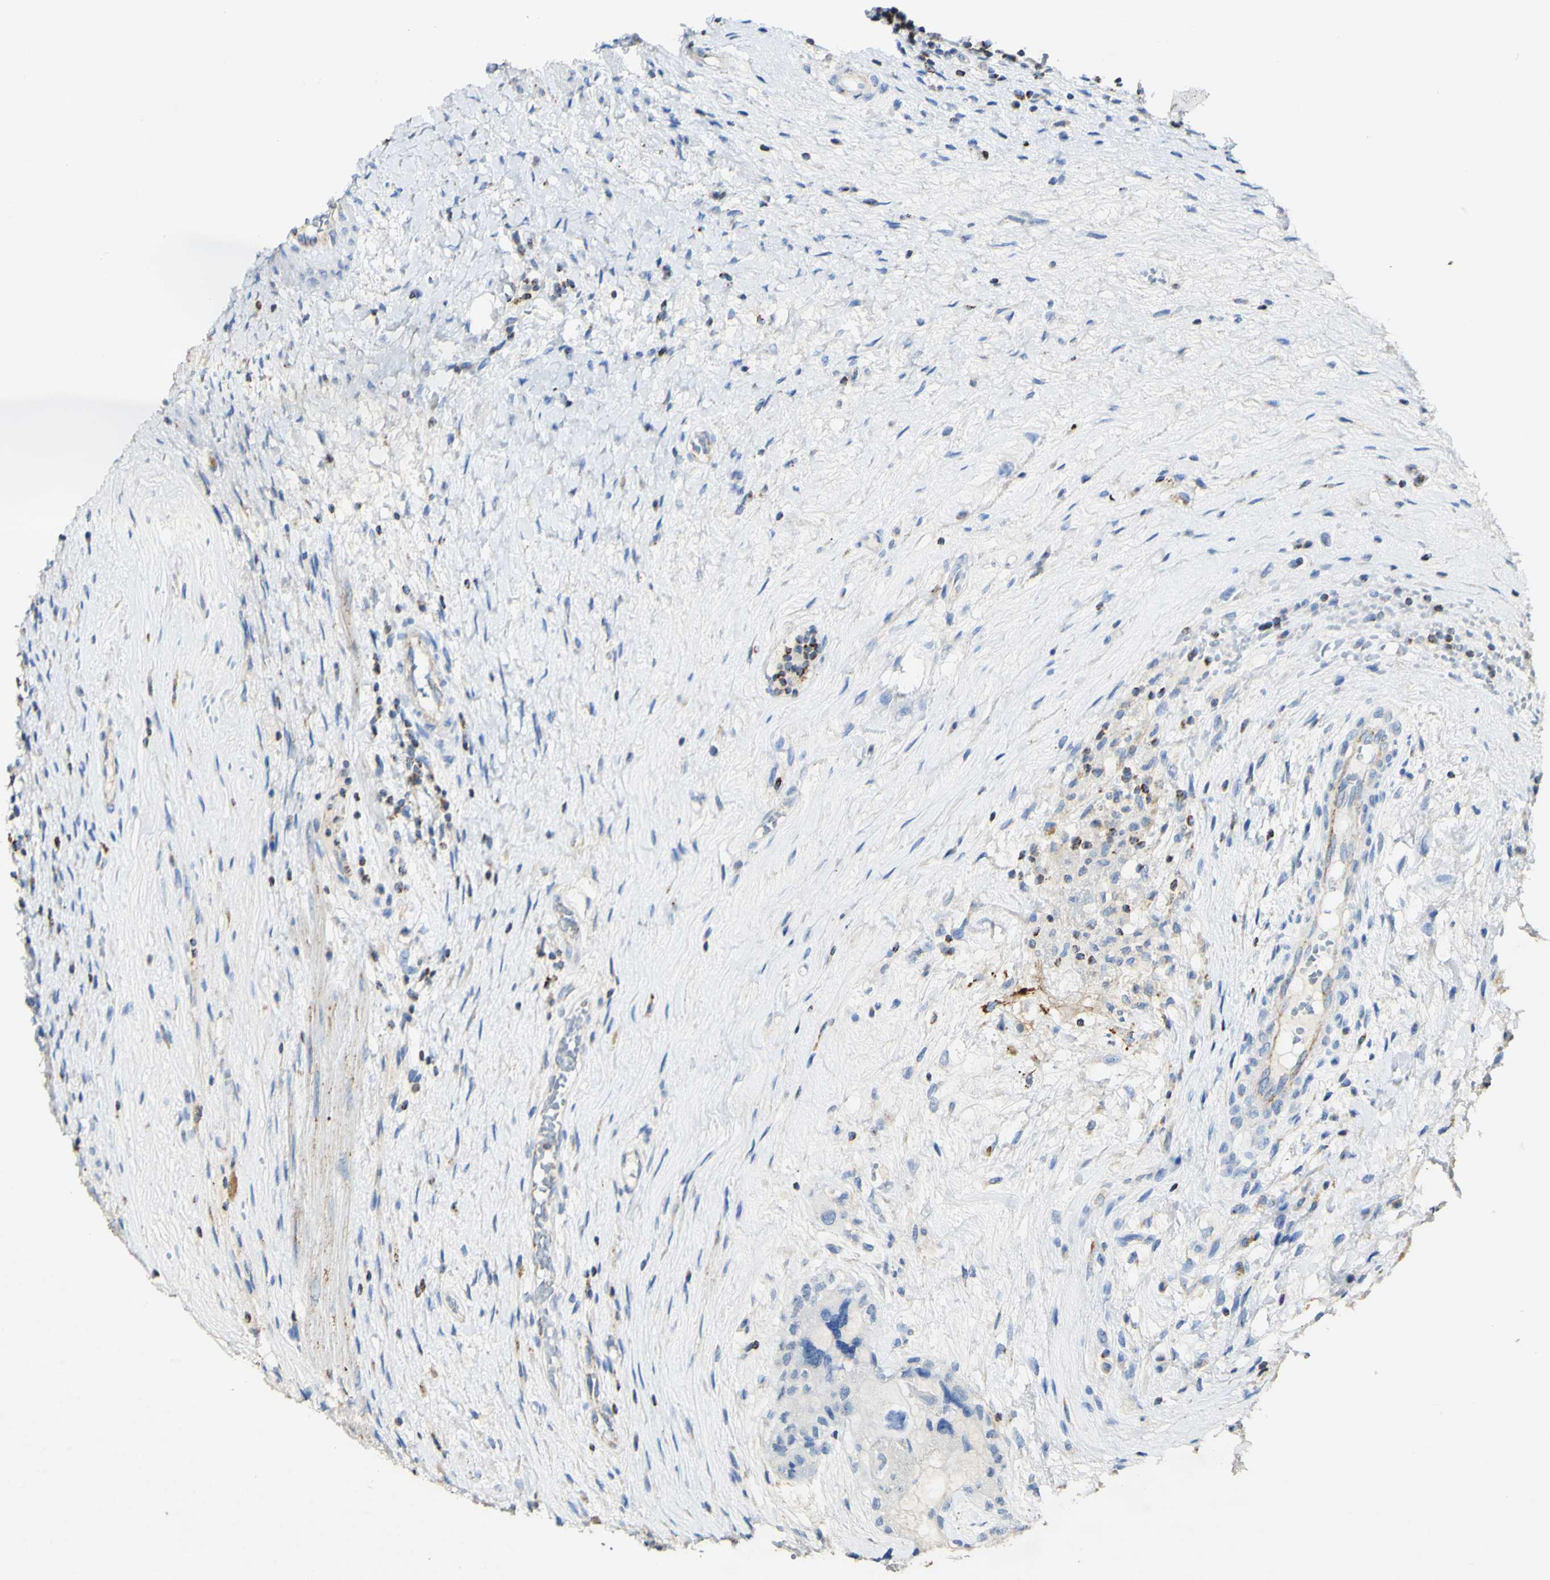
{"staining": {"intensity": "negative", "quantity": "none", "location": "none"}, "tissue": "testis cancer", "cell_type": "Tumor cells", "image_type": "cancer", "snomed": [{"axis": "morphology", "description": "Carcinoma, Embryonal, NOS"}, {"axis": "topography", "description": "Testis"}], "caption": "Immunohistochemical staining of human testis cancer (embryonal carcinoma) demonstrates no significant positivity in tumor cells.", "gene": "OXCT1", "patient": {"sex": "male", "age": 26}}